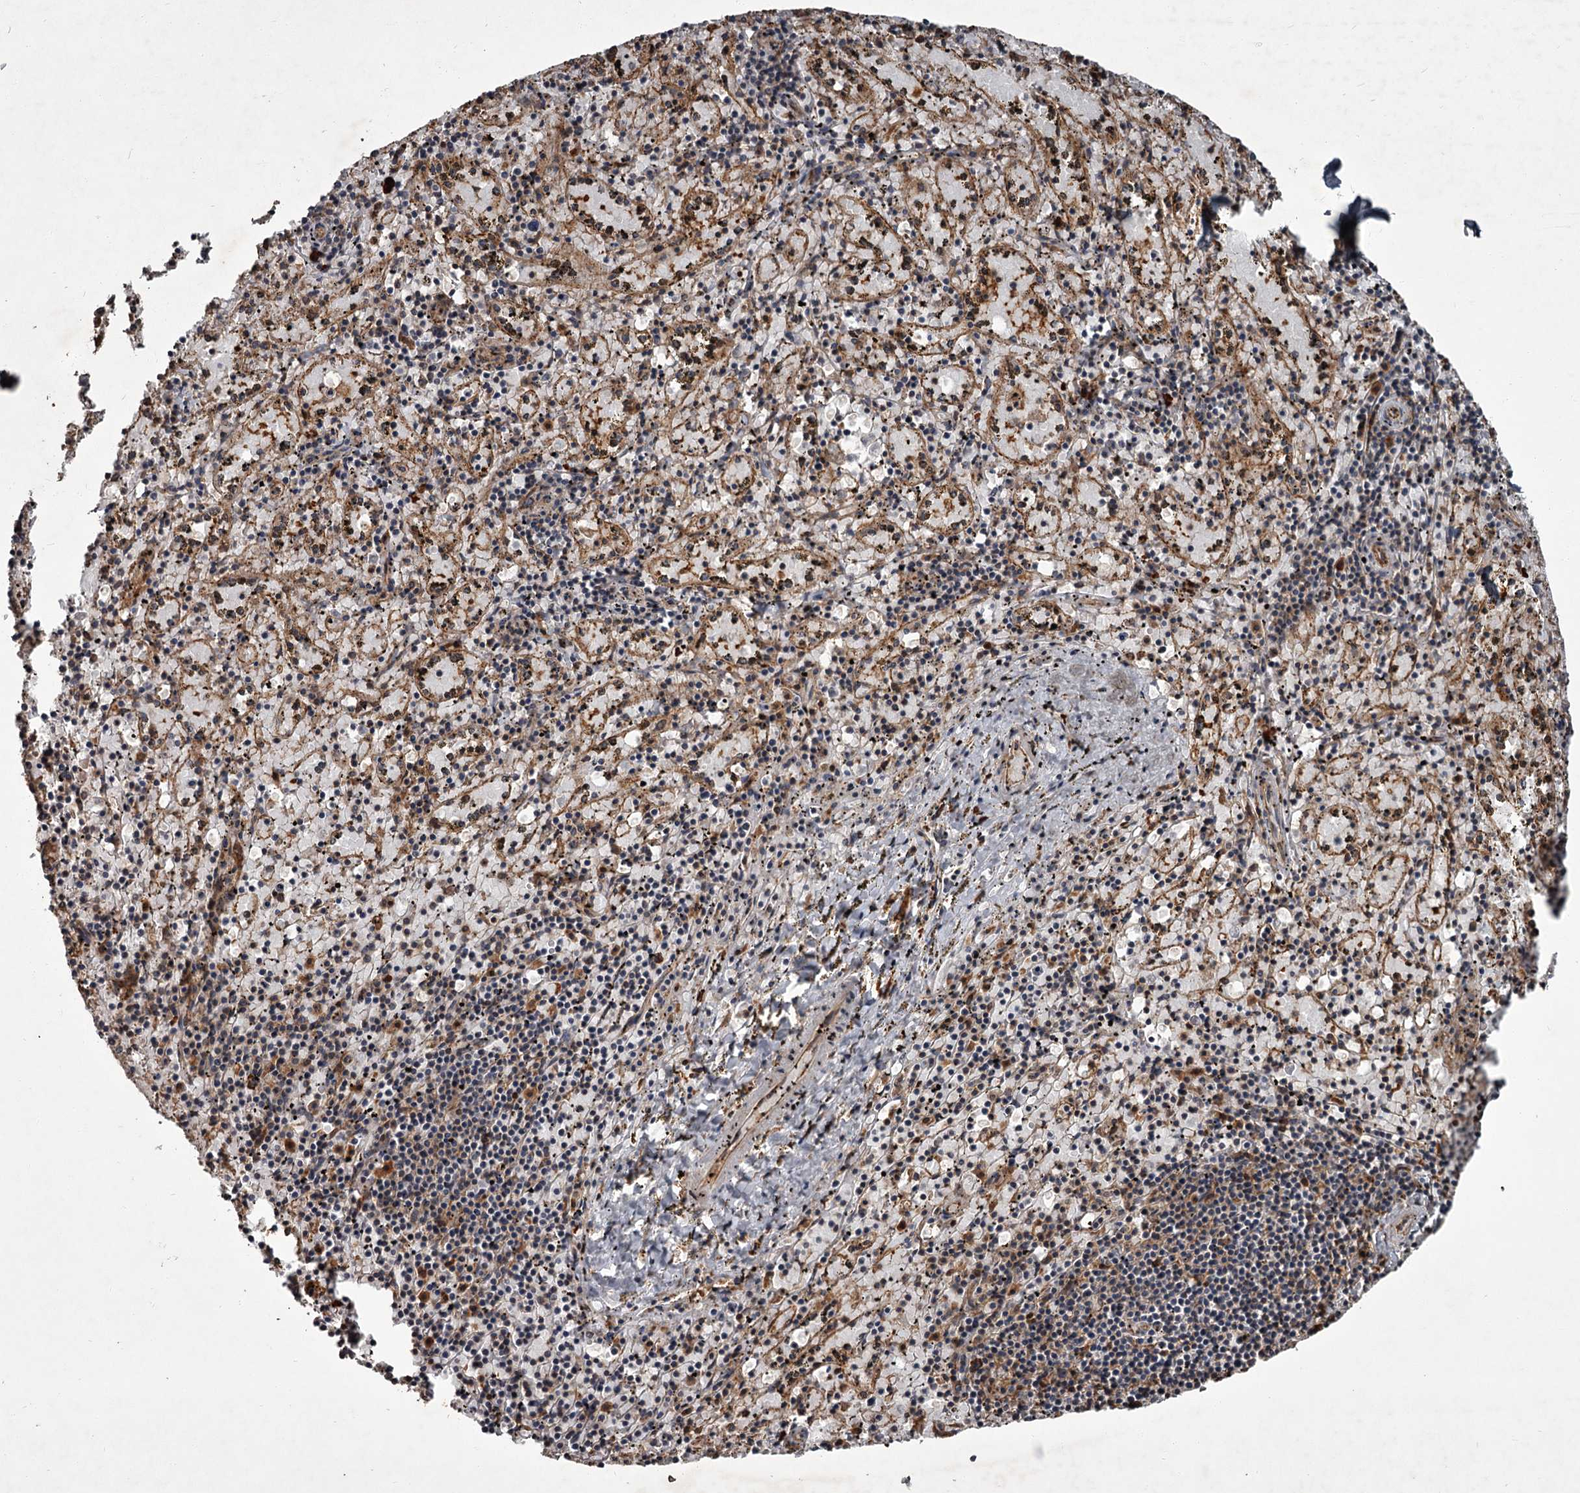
{"staining": {"intensity": "moderate", "quantity": "25%-75%", "location": "cytoplasmic/membranous"}, "tissue": "spleen", "cell_type": "Cells in red pulp", "image_type": "normal", "snomed": [{"axis": "morphology", "description": "Normal tissue, NOS"}, {"axis": "topography", "description": "Spleen"}], "caption": "DAB immunohistochemical staining of unremarkable spleen displays moderate cytoplasmic/membranous protein staining in approximately 25%-75% of cells in red pulp. Using DAB (3,3'-diaminobenzidine) (brown) and hematoxylin (blue) stains, captured at high magnification using brightfield microscopy.", "gene": "UNC93B1", "patient": {"sex": "male", "age": 11}}